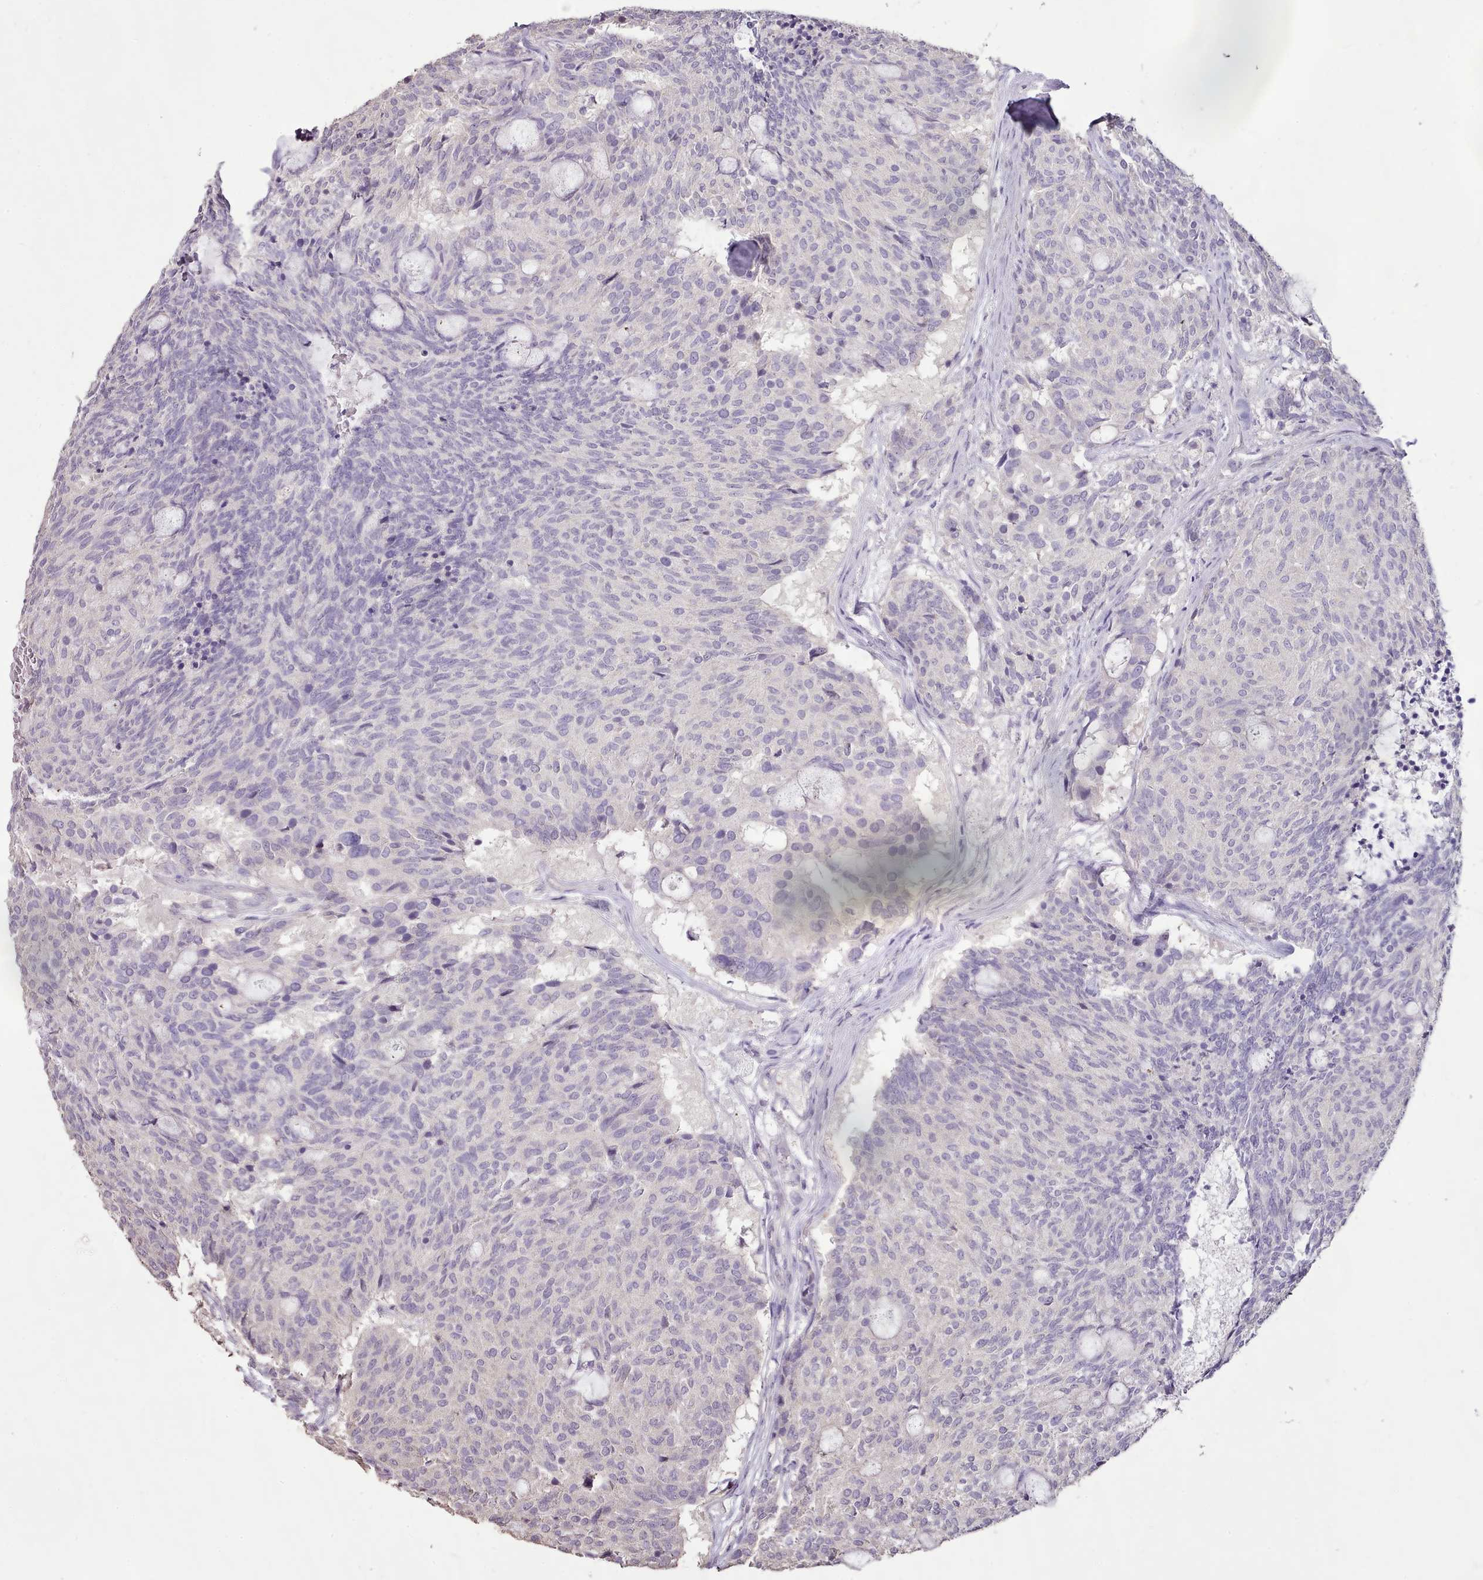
{"staining": {"intensity": "negative", "quantity": "none", "location": "none"}, "tissue": "carcinoid", "cell_type": "Tumor cells", "image_type": "cancer", "snomed": [{"axis": "morphology", "description": "Carcinoid, malignant, NOS"}, {"axis": "topography", "description": "Pancreas"}], "caption": "Immunohistochemical staining of human carcinoid exhibits no significant expression in tumor cells. Nuclei are stained in blue.", "gene": "BLOC1S2", "patient": {"sex": "female", "age": 54}}